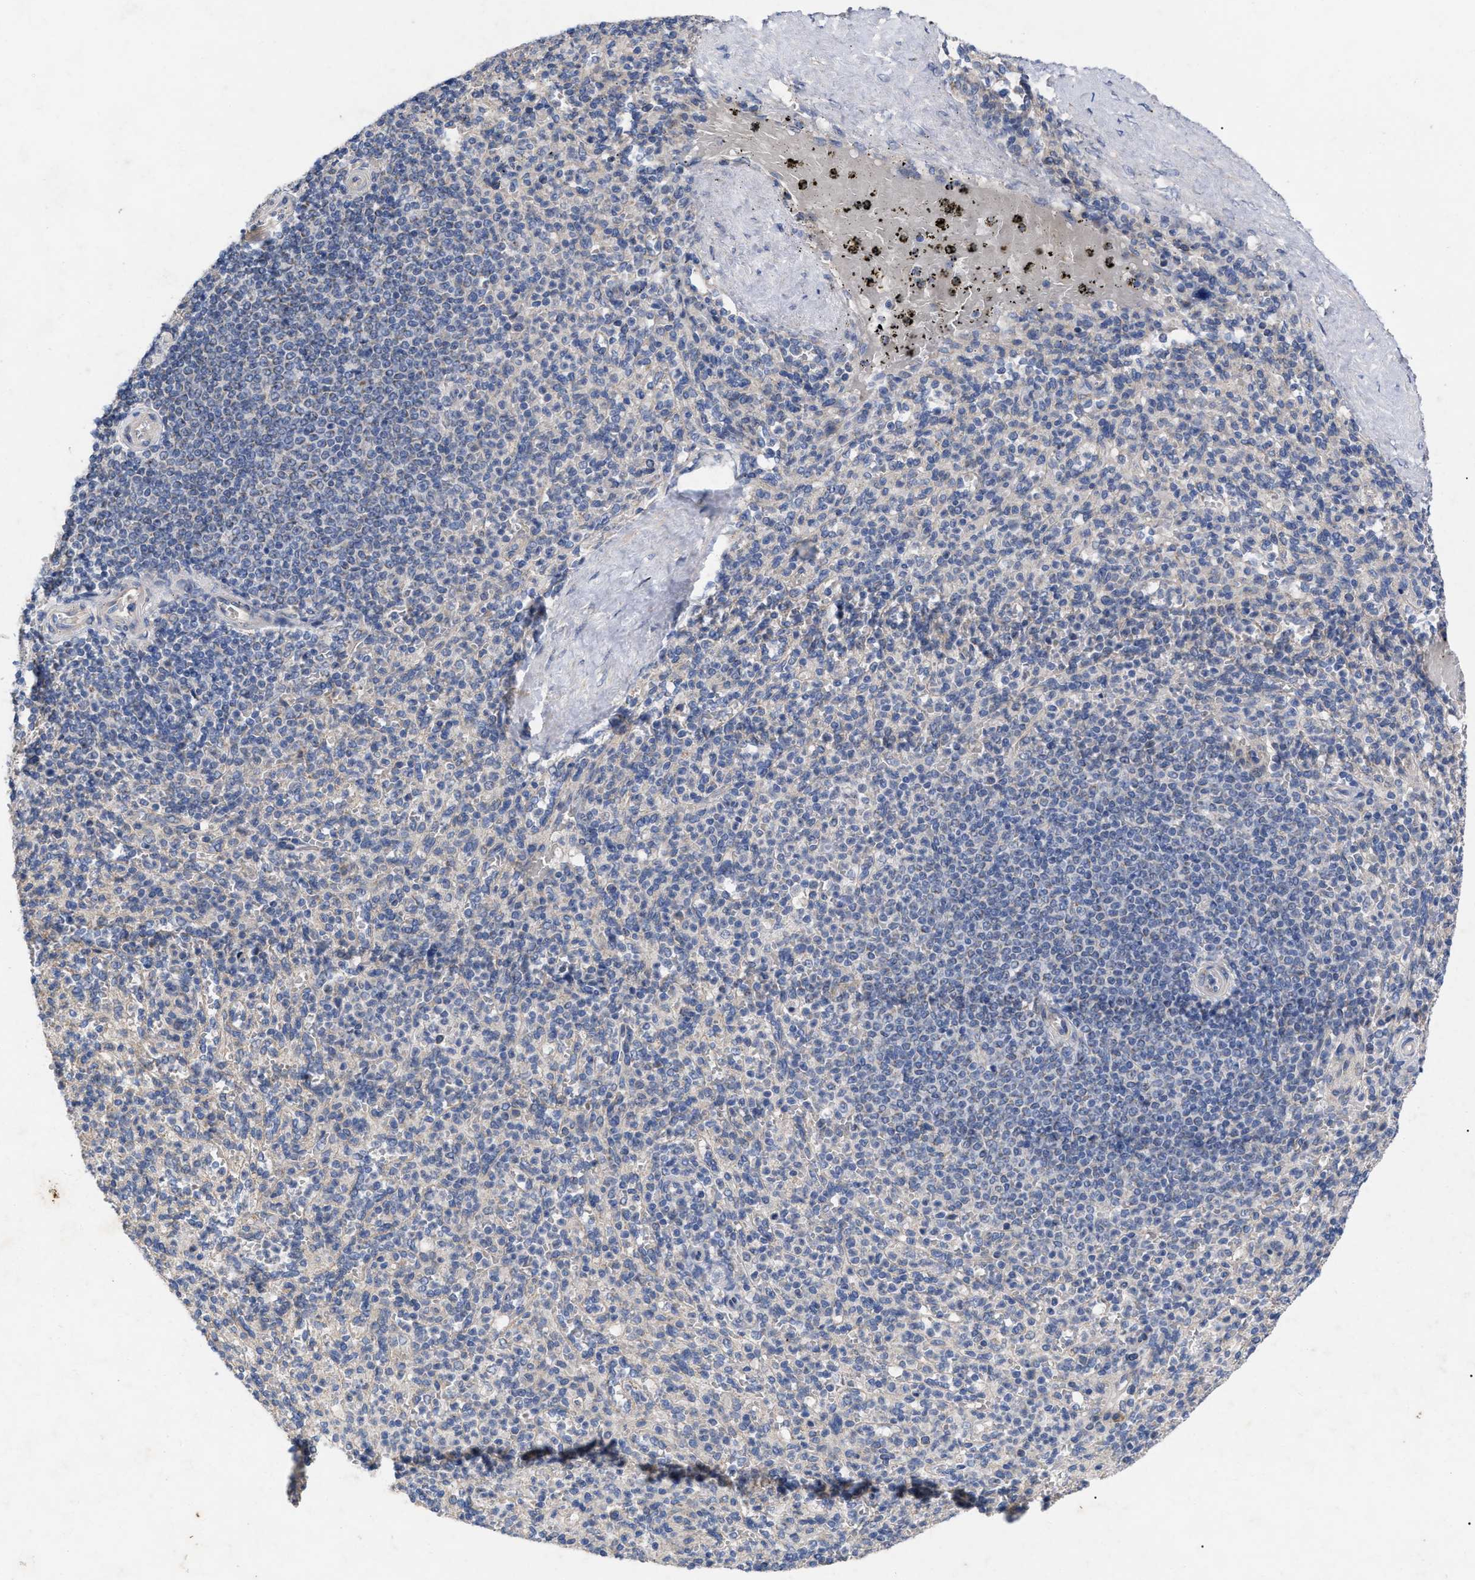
{"staining": {"intensity": "negative", "quantity": "none", "location": "none"}, "tissue": "spleen", "cell_type": "Cells in red pulp", "image_type": "normal", "snomed": [{"axis": "morphology", "description": "Normal tissue, NOS"}, {"axis": "topography", "description": "Spleen"}], "caption": "Immunohistochemical staining of unremarkable human spleen shows no significant expression in cells in red pulp. (Immunohistochemistry (ihc), brightfield microscopy, high magnification).", "gene": "VIP", "patient": {"sex": "male", "age": 36}}